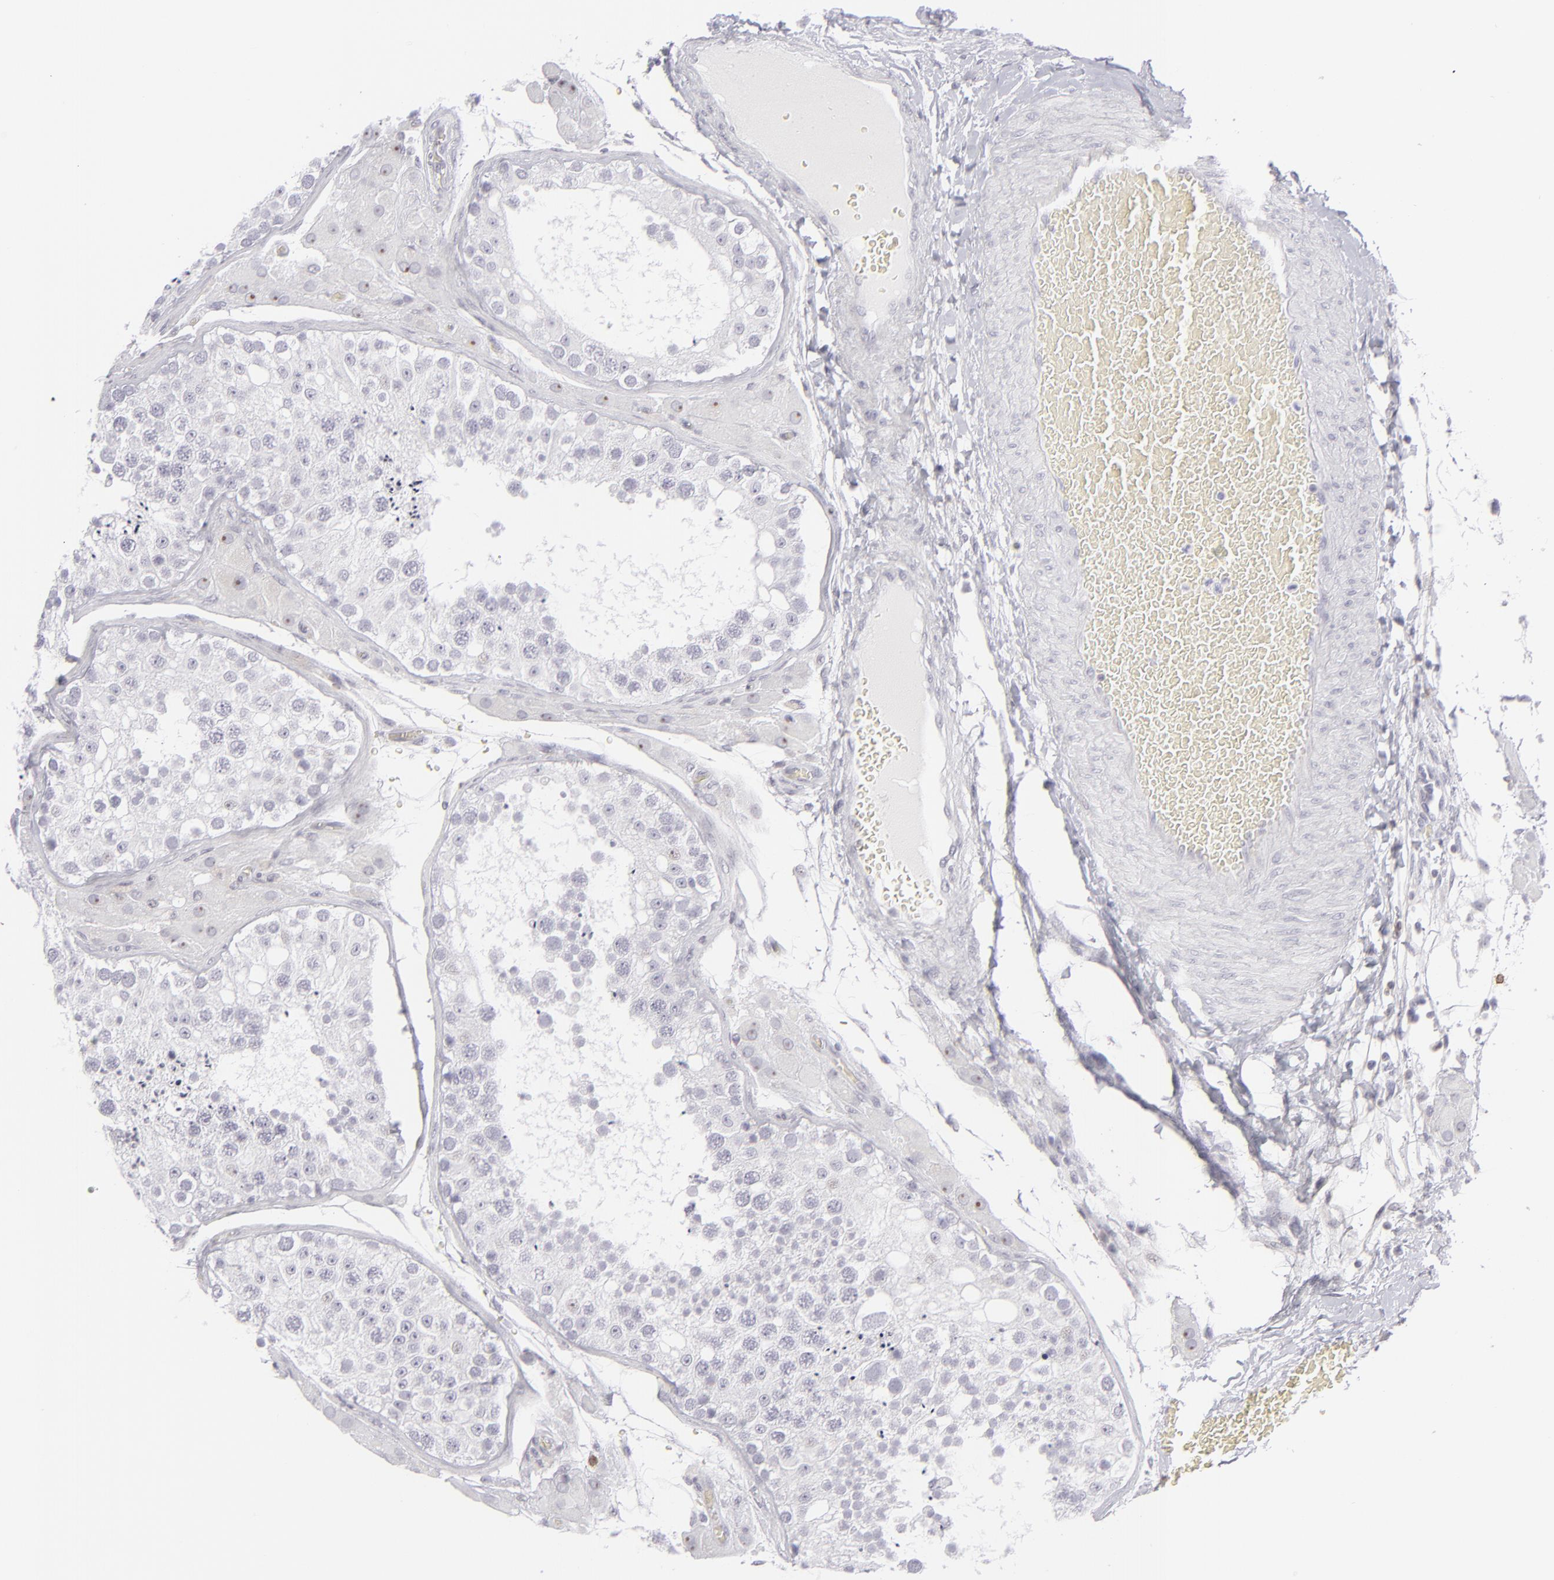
{"staining": {"intensity": "negative", "quantity": "none", "location": "none"}, "tissue": "testis", "cell_type": "Cells in seminiferous ducts", "image_type": "normal", "snomed": [{"axis": "morphology", "description": "Normal tissue, NOS"}, {"axis": "topography", "description": "Testis"}], "caption": "This is an IHC image of normal human testis. There is no positivity in cells in seminiferous ducts.", "gene": "CD7", "patient": {"sex": "male", "age": 26}}